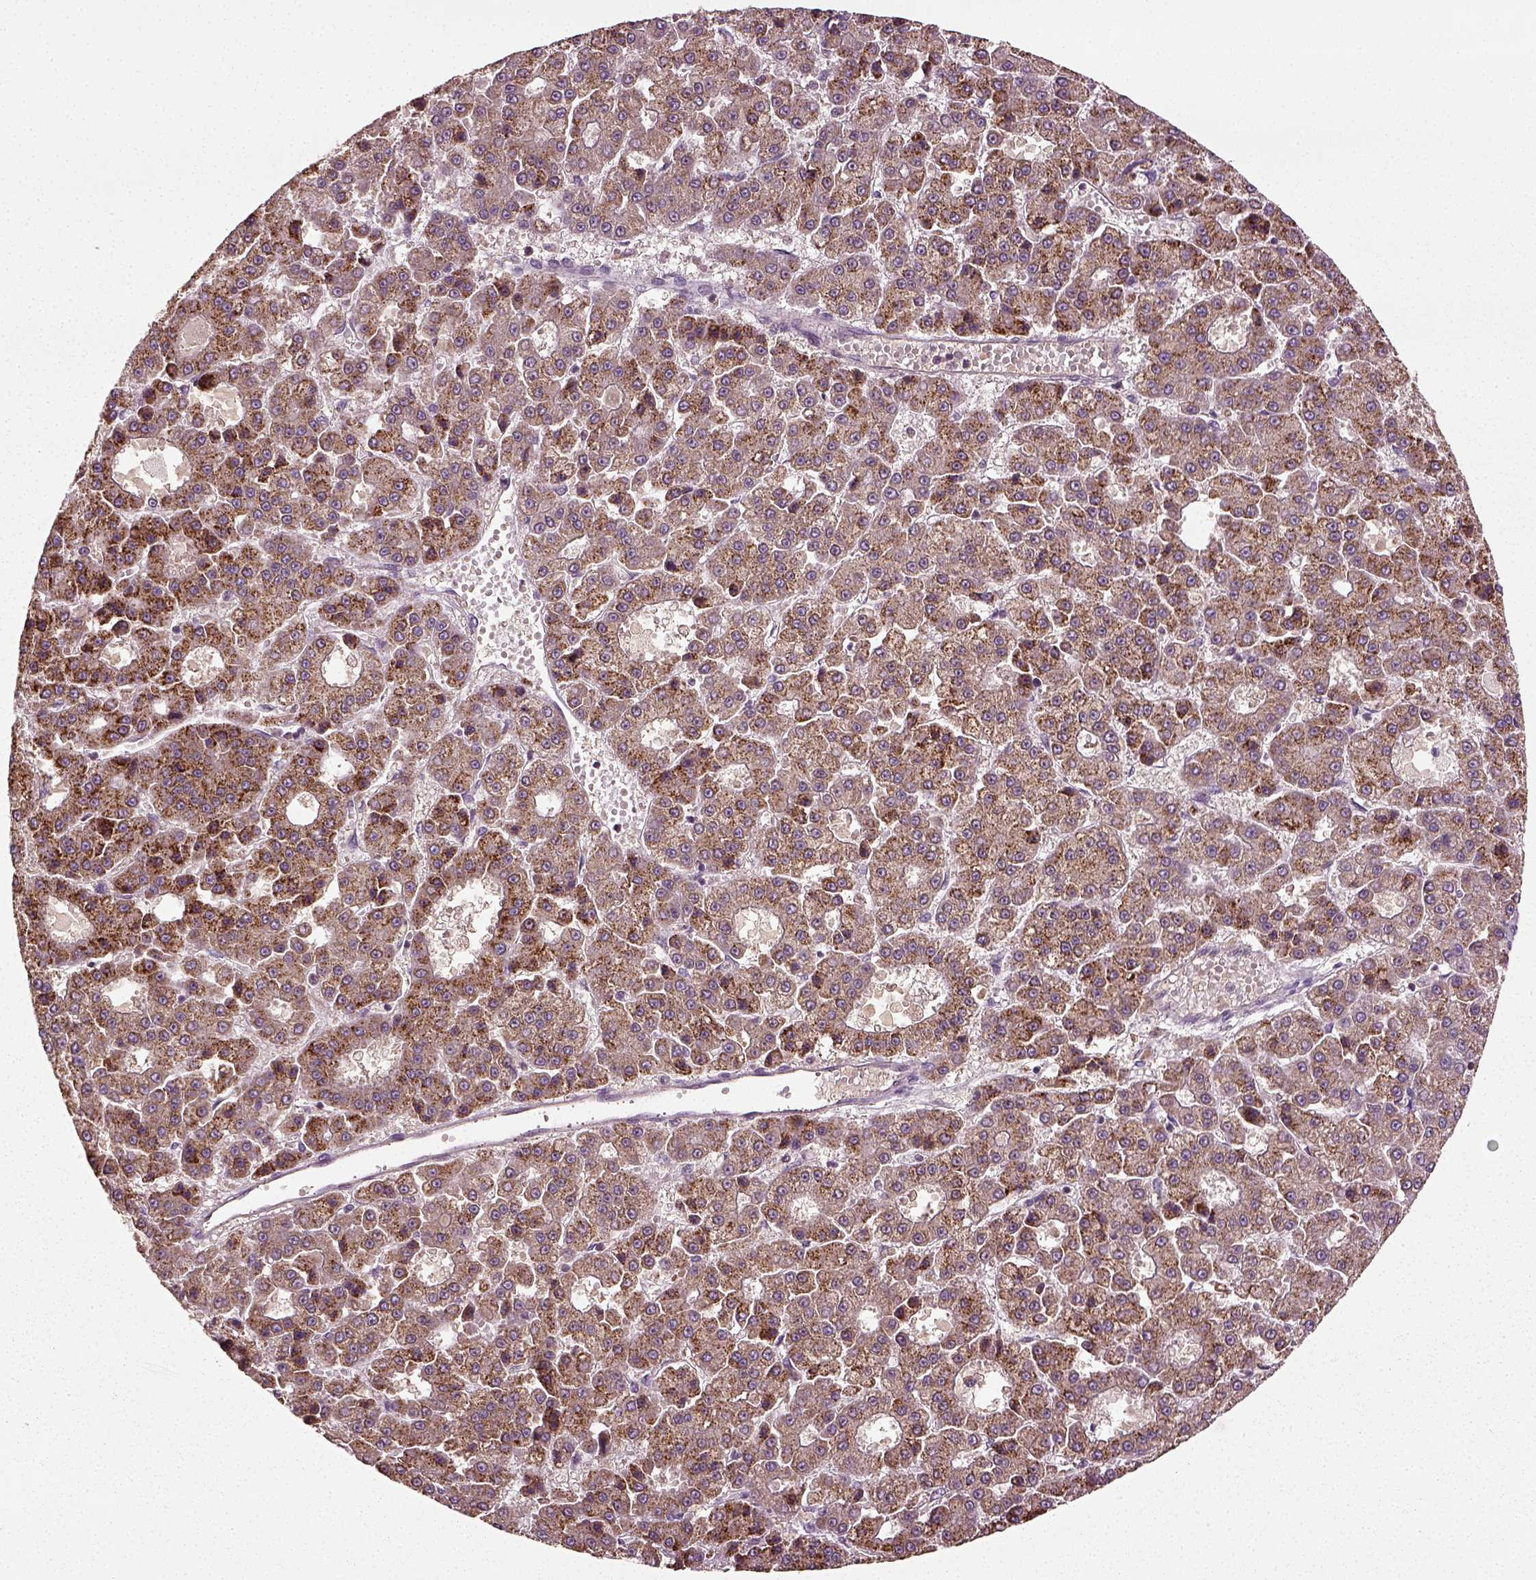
{"staining": {"intensity": "strong", "quantity": "25%-75%", "location": "cytoplasmic/membranous"}, "tissue": "liver cancer", "cell_type": "Tumor cells", "image_type": "cancer", "snomed": [{"axis": "morphology", "description": "Carcinoma, Hepatocellular, NOS"}, {"axis": "topography", "description": "Liver"}], "caption": "Hepatocellular carcinoma (liver) stained for a protein (brown) displays strong cytoplasmic/membranous positive staining in approximately 25%-75% of tumor cells.", "gene": "ERV3-1", "patient": {"sex": "male", "age": 70}}